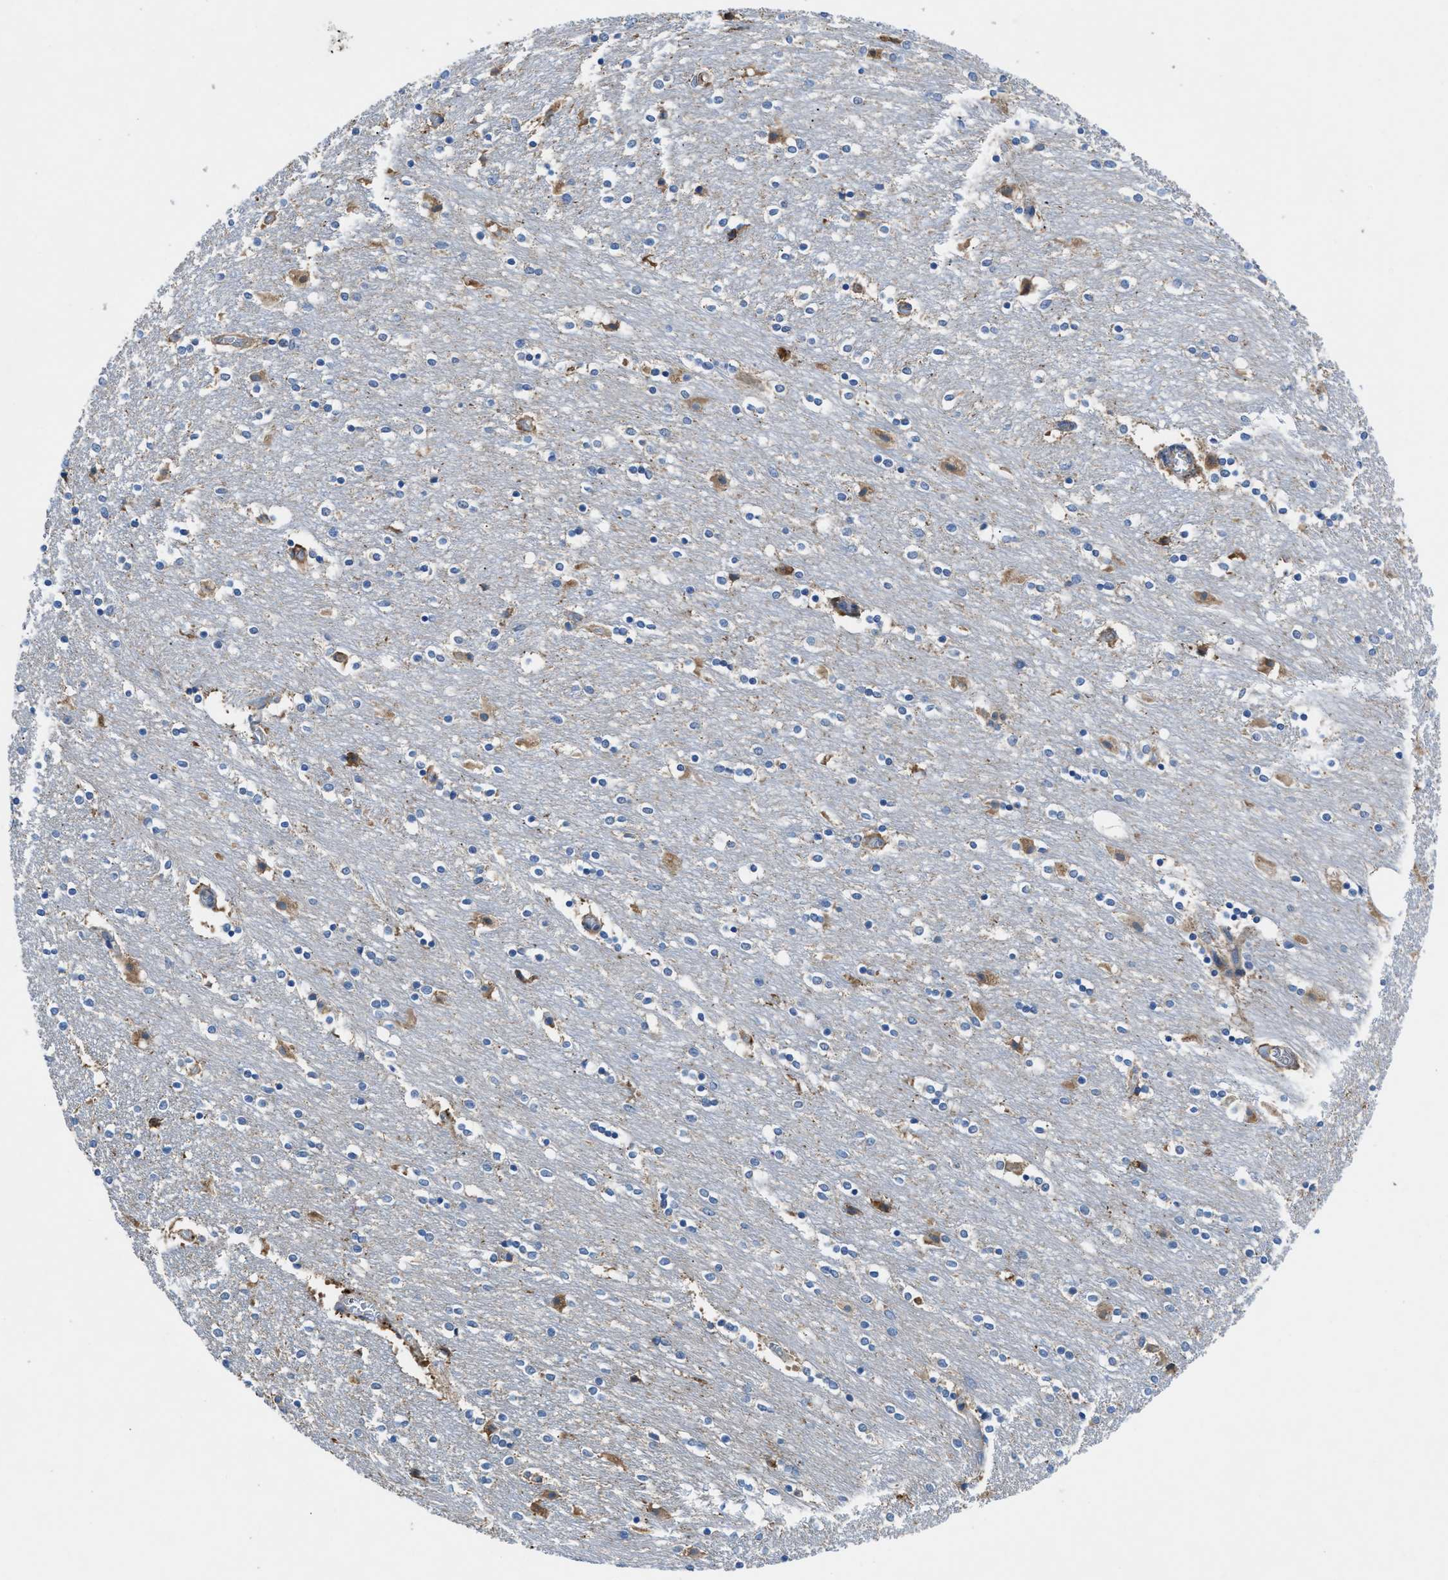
{"staining": {"intensity": "moderate", "quantity": "25%-75%", "location": "cytoplasmic/membranous"}, "tissue": "caudate", "cell_type": "Glial cells", "image_type": "normal", "snomed": [{"axis": "morphology", "description": "Normal tissue, NOS"}, {"axis": "topography", "description": "Lateral ventricle wall"}], "caption": "An immunohistochemistry histopathology image of unremarkable tissue is shown. Protein staining in brown shows moderate cytoplasmic/membranous positivity in caudate within glial cells.", "gene": "MAP3K20", "patient": {"sex": "female", "age": 54}}